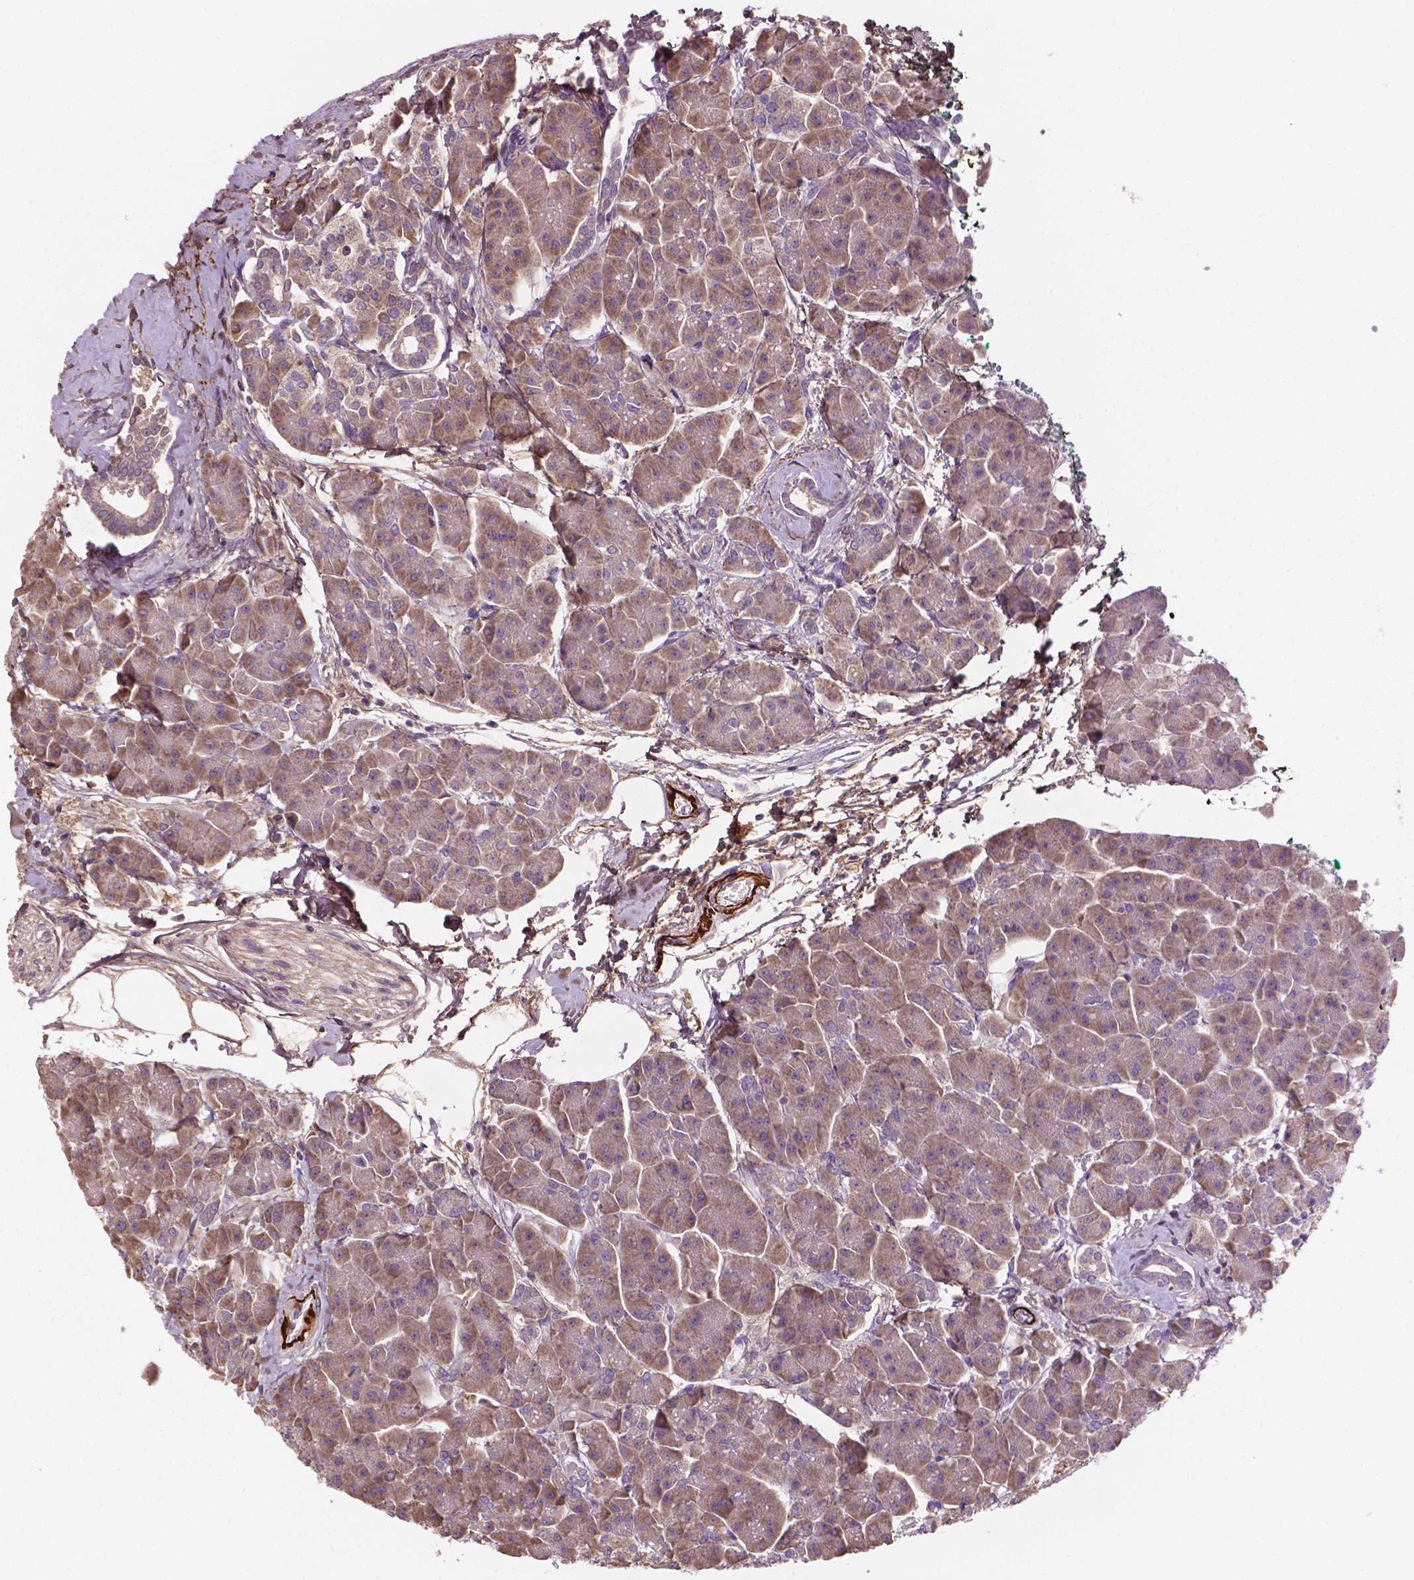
{"staining": {"intensity": "moderate", "quantity": ">75%", "location": "cytoplasmic/membranous"}, "tissue": "pancreas", "cell_type": "Exocrine glandular cells", "image_type": "normal", "snomed": [{"axis": "morphology", "description": "Normal tissue, NOS"}, {"axis": "topography", "description": "Adipose tissue"}, {"axis": "topography", "description": "Pancreas"}, {"axis": "topography", "description": "Peripheral nerve tissue"}], "caption": "Moderate cytoplasmic/membranous protein positivity is identified in approximately >75% of exocrine glandular cells in pancreas. (brown staining indicates protein expression, while blue staining denotes nuclei).", "gene": "GJA9", "patient": {"sex": "female", "age": 58}}